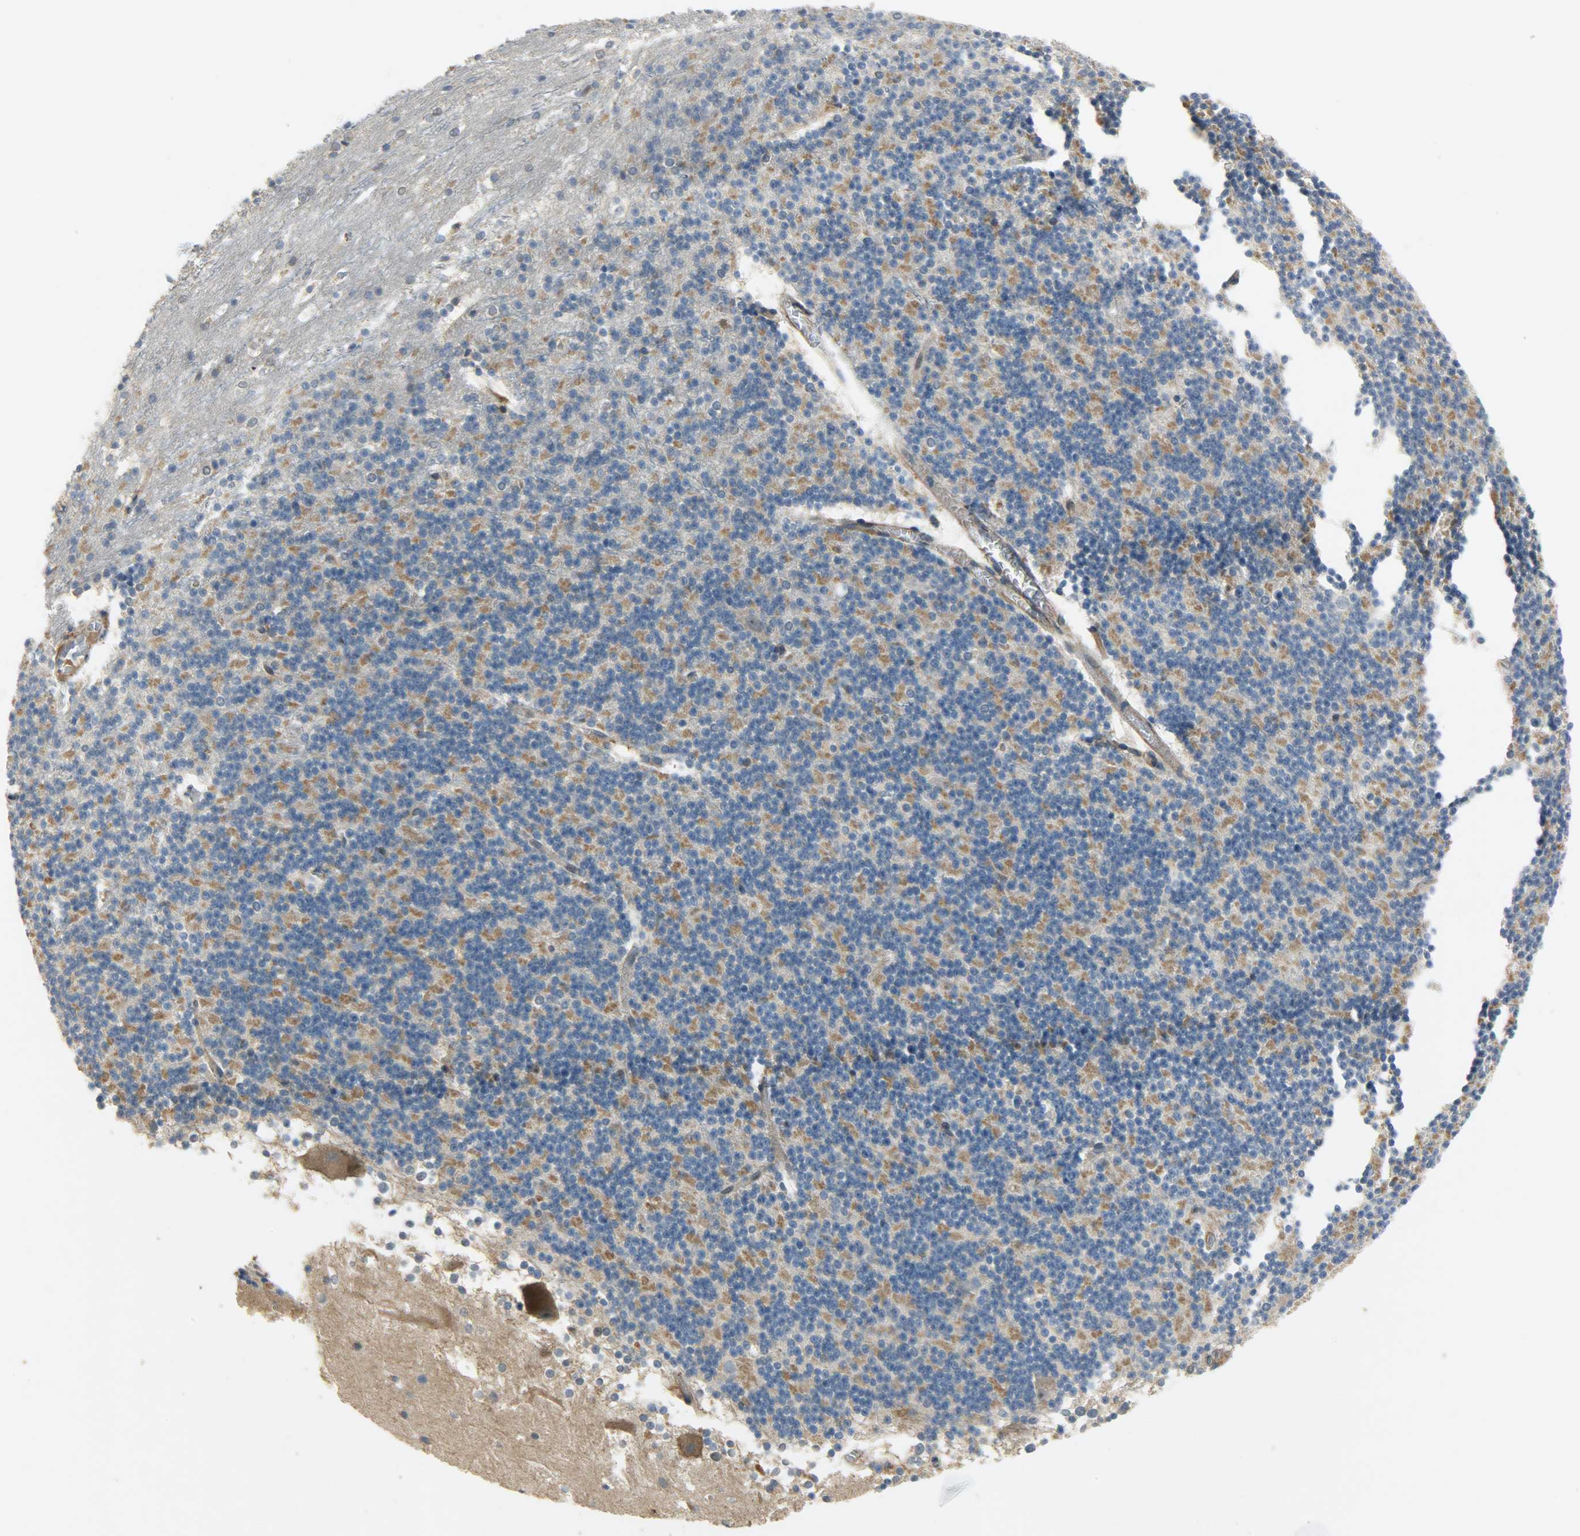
{"staining": {"intensity": "moderate", "quantity": "25%-75%", "location": "cytoplasmic/membranous"}, "tissue": "cerebellum", "cell_type": "Cells in granular layer", "image_type": "normal", "snomed": [{"axis": "morphology", "description": "Normal tissue, NOS"}, {"axis": "topography", "description": "Cerebellum"}], "caption": "This photomicrograph shows immunohistochemistry staining of normal human cerebellum, with medium moderate cytoplasmic/membranous positivity in approximately 25%-75% of cells in granular layer.", "gene": "KIAA1217", "patient": {"sex": "female", "age": 19}}